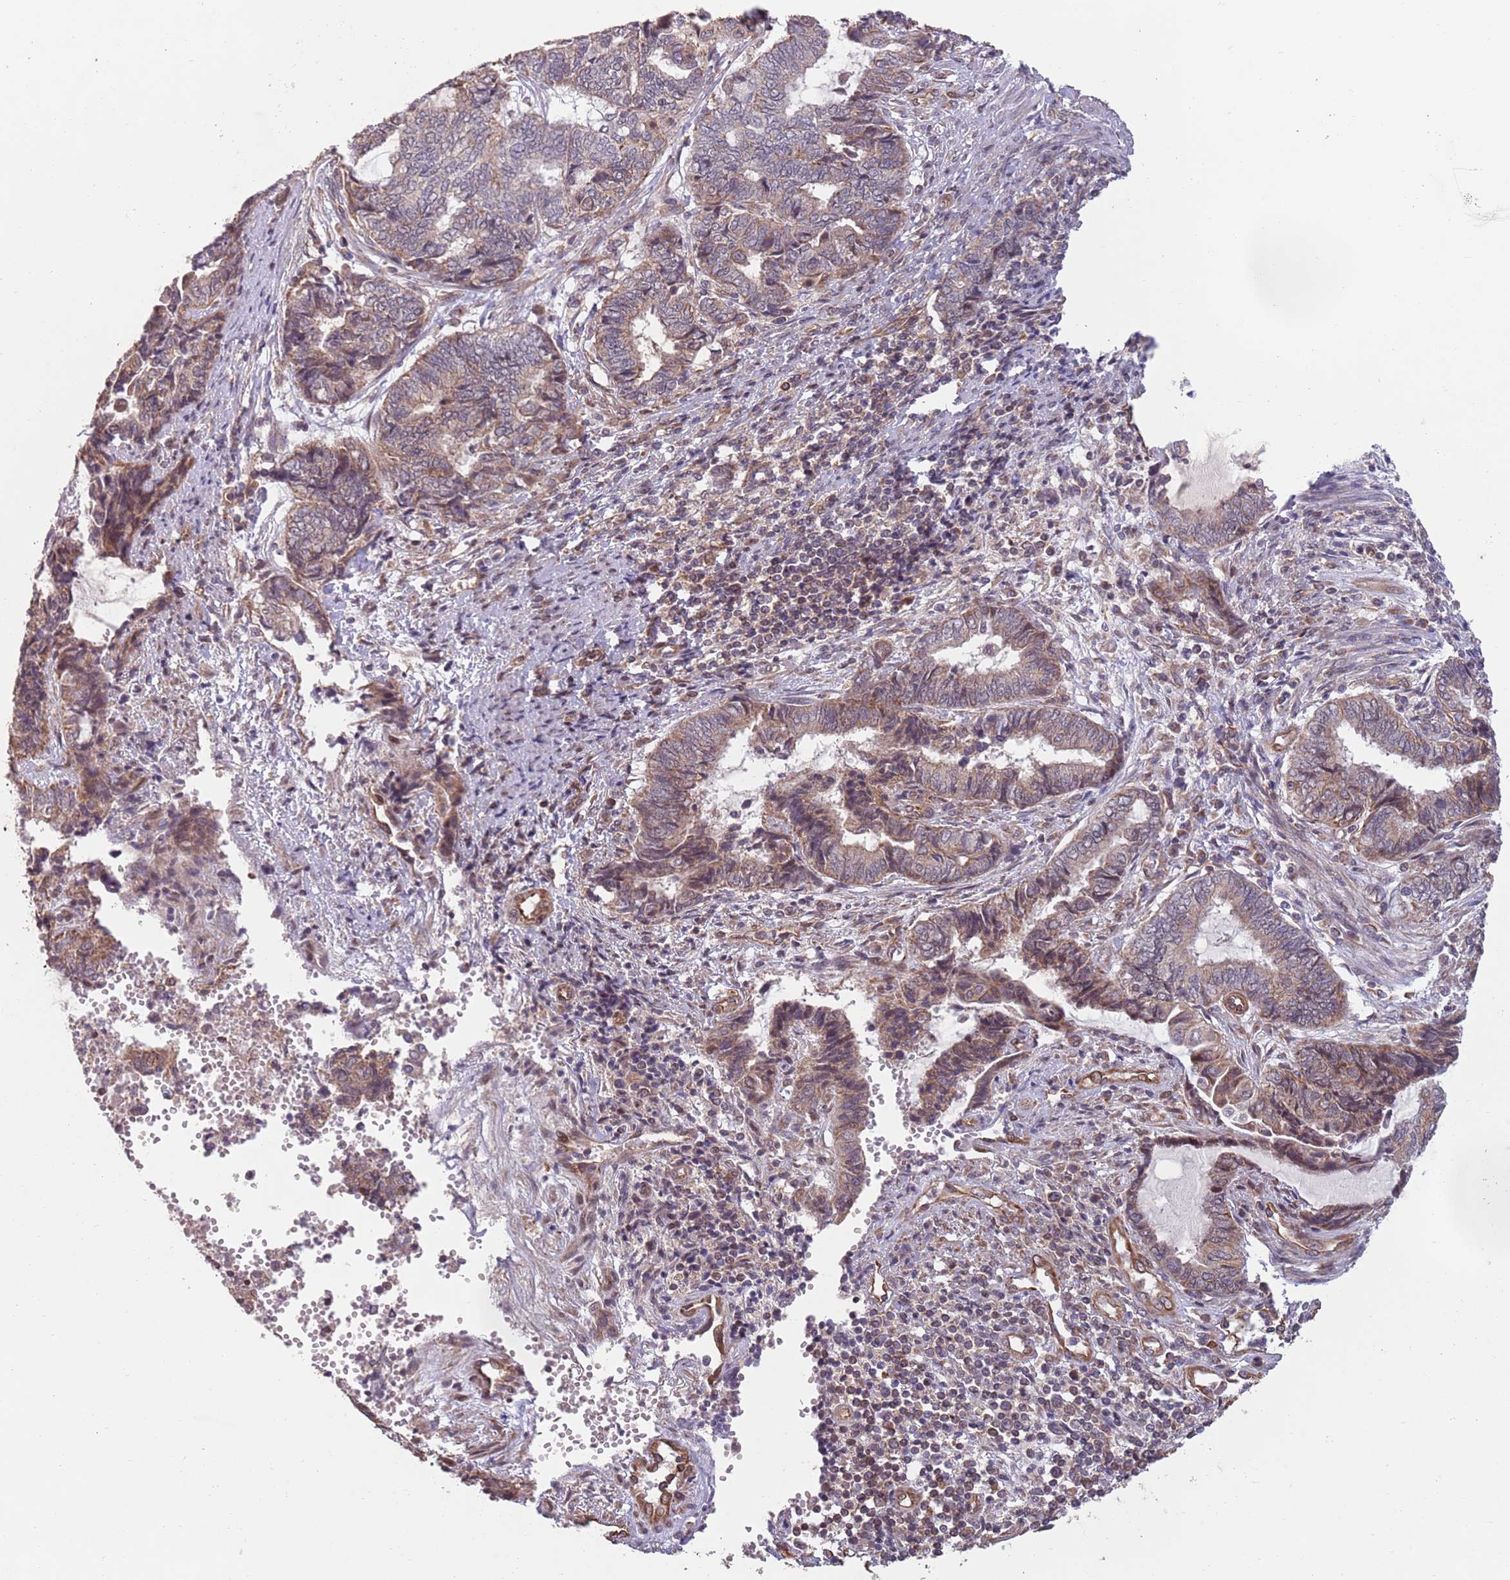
{"staining": {"intensity": "moderate", "quantity": "25%-75%", "location": "cytoplasmic/membranous"}, "tissue": "endometrial cancer", "cell_type": "Tumor cells", "image_type": "cancer", "snomed": [{"axis": "morphology", "description": "Adenocarcinoma, NOS"}, {"axis": "topography", "description": "Uterus"}, {"axis": "topography", "description": "Endometrium"}], "caption": "Immunohistochemical staining of endometrial cancer exhibits moderate cytoplasmic/membranous protein staining in approximately 25%-75% of tumor cells.", "gene": "CHD9", "patient": {"sex": "female", "age": 70}}